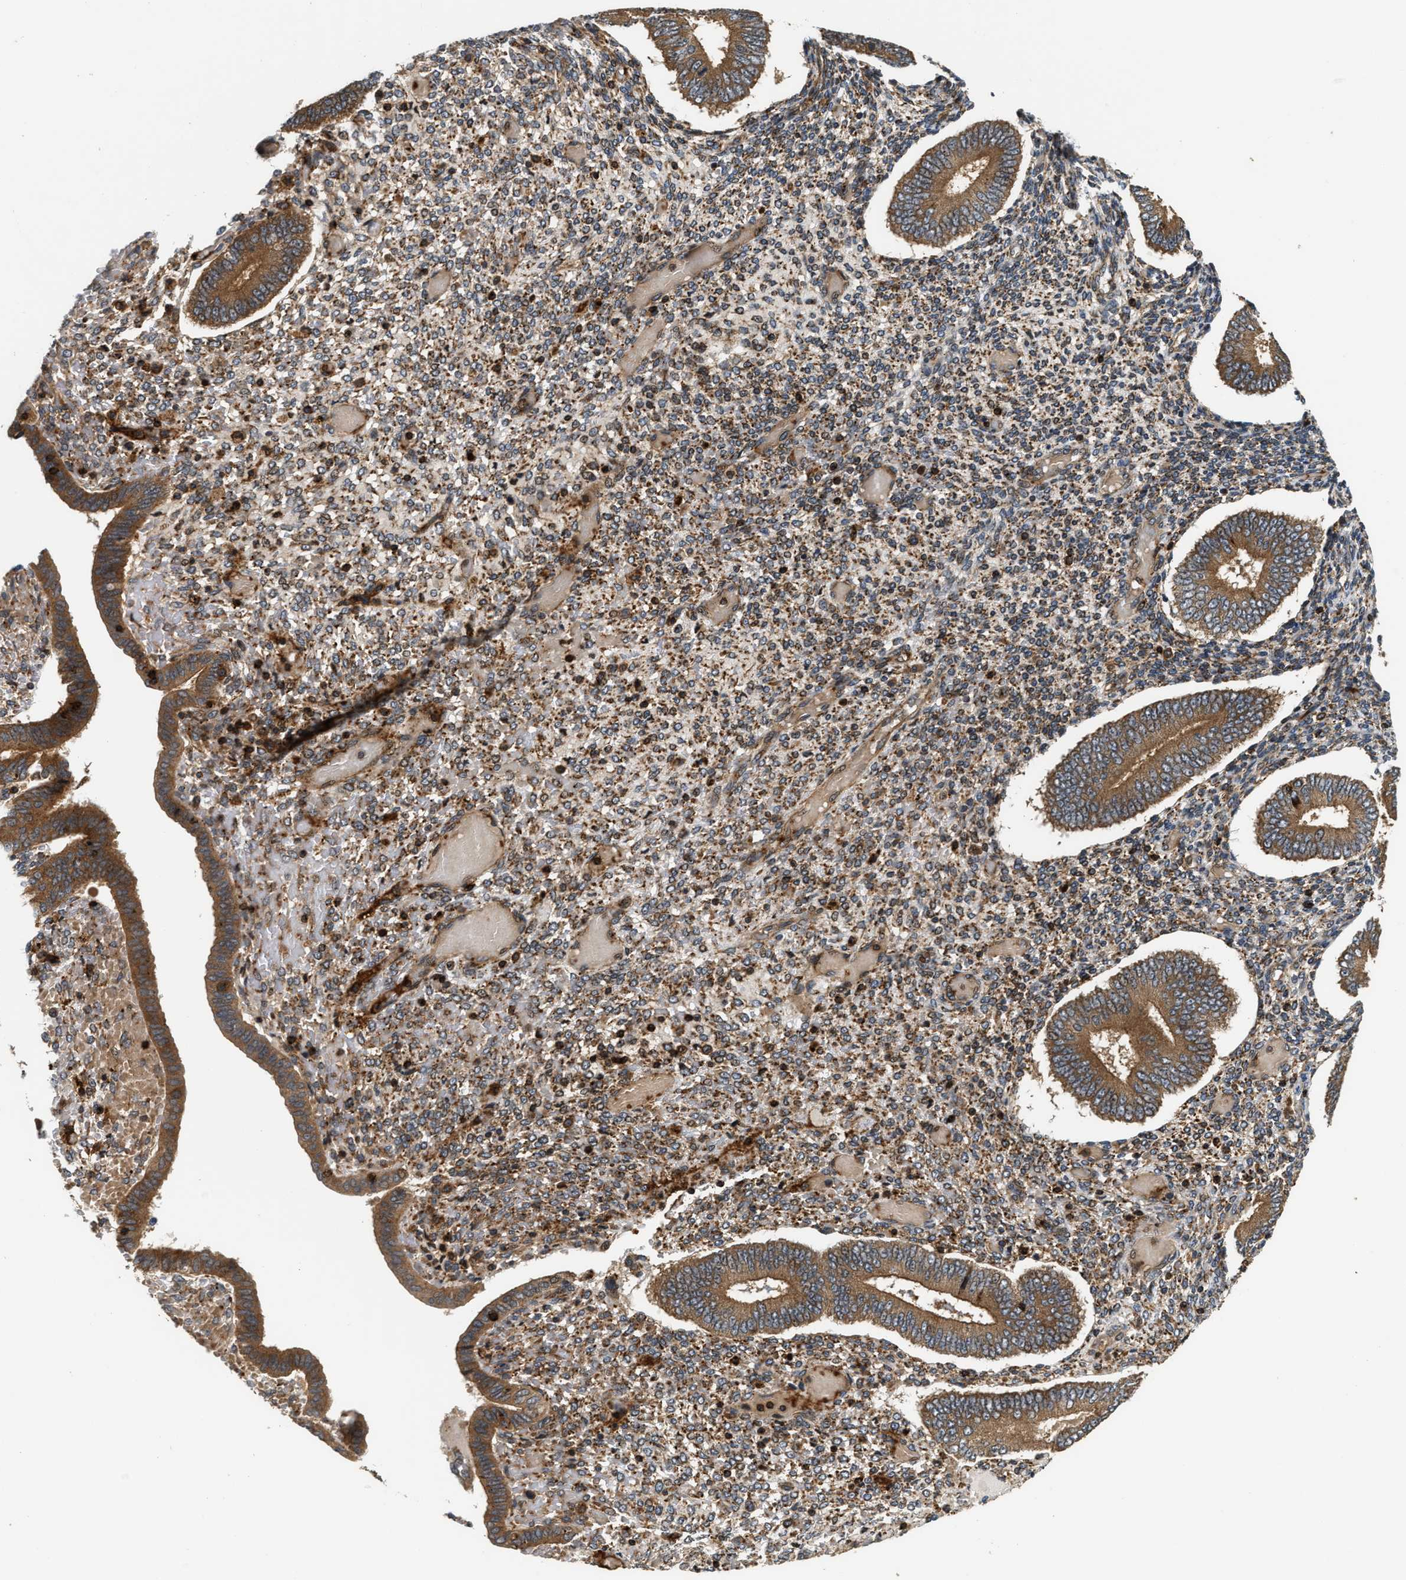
{"staining": {"intensity": "moderate", "quantity": "<25%", "location": "cytoplasmic/membranous"}, "tissue": "endometrium", "cell_type": "Cells in endometrial stroma", "image_type": "normal", "snomed": [{"axis": "morphology", "description": "Normal tissue, NOS"}, {"axis": "topography", "description": "Endometrium"}], "caption": "Protein analysis of benign endometrium displays moderate cytoplasmic/membranous expression in approximately <25% of cells in endometrial stroma.", "gene": "SNX5", "patient": {"sex": "female", "age": 42}}